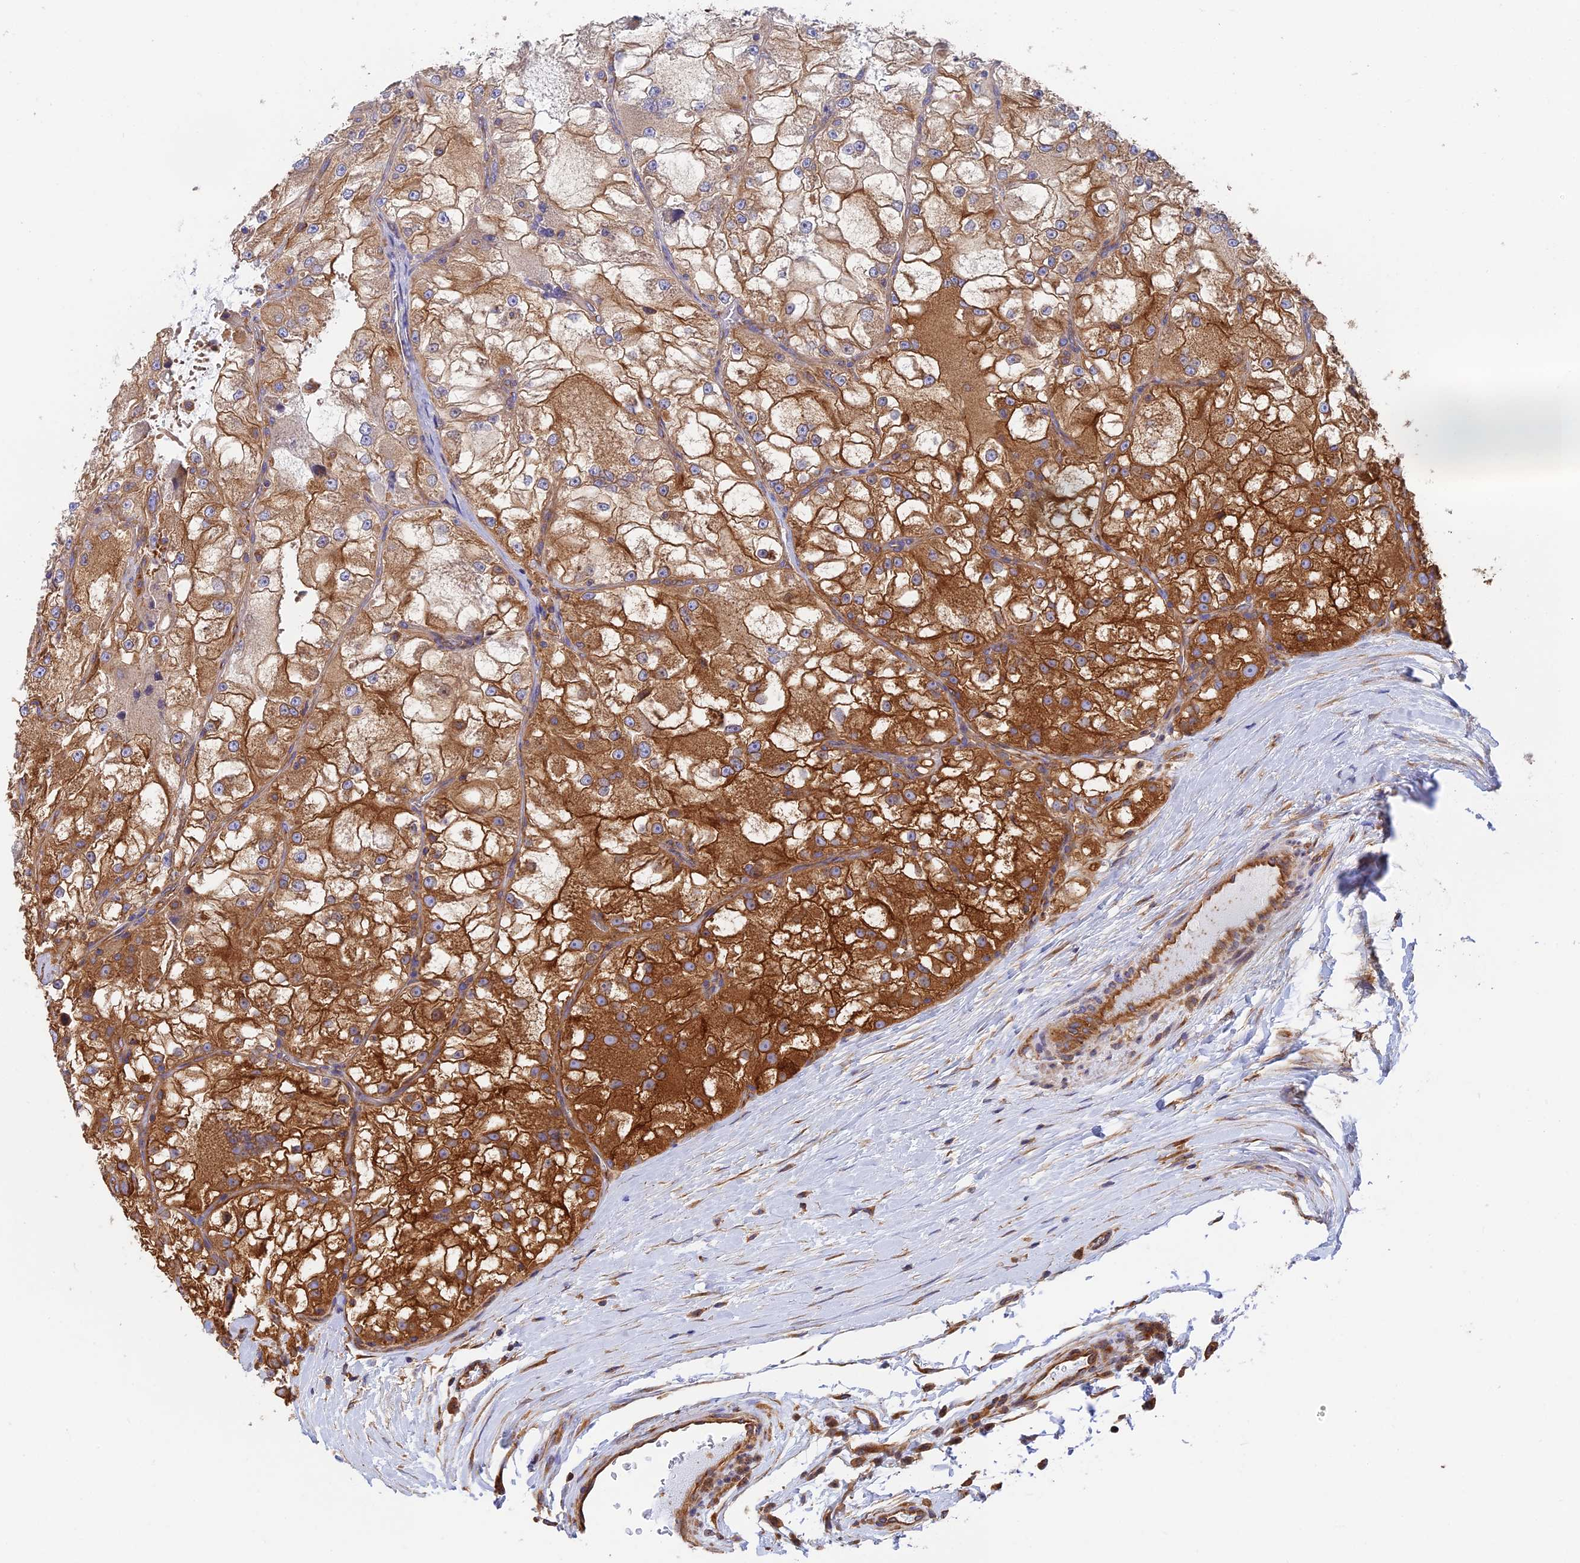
{"staining": {"intensity": "strong", "quantity": ">75%", "location": "cytoplasmic/membranous"}, "tissue": "renal cancer", "cell_type": "Tumor cells", "image_type": "cancer", "snomed": [{"axis": "morphology", "description": "Adenocarcinoma, NOS"}, {"axis": "topography", "description": "Kidney"}], "caption": "This photomicrograph shows IHC staining of human renal adenocarcinoma, with high strong cytoplasmic/membranous staining in approximately >75% of tumor cells.", "gene": "DCTN2", "patient": {"sex": "female", "age": 72}}